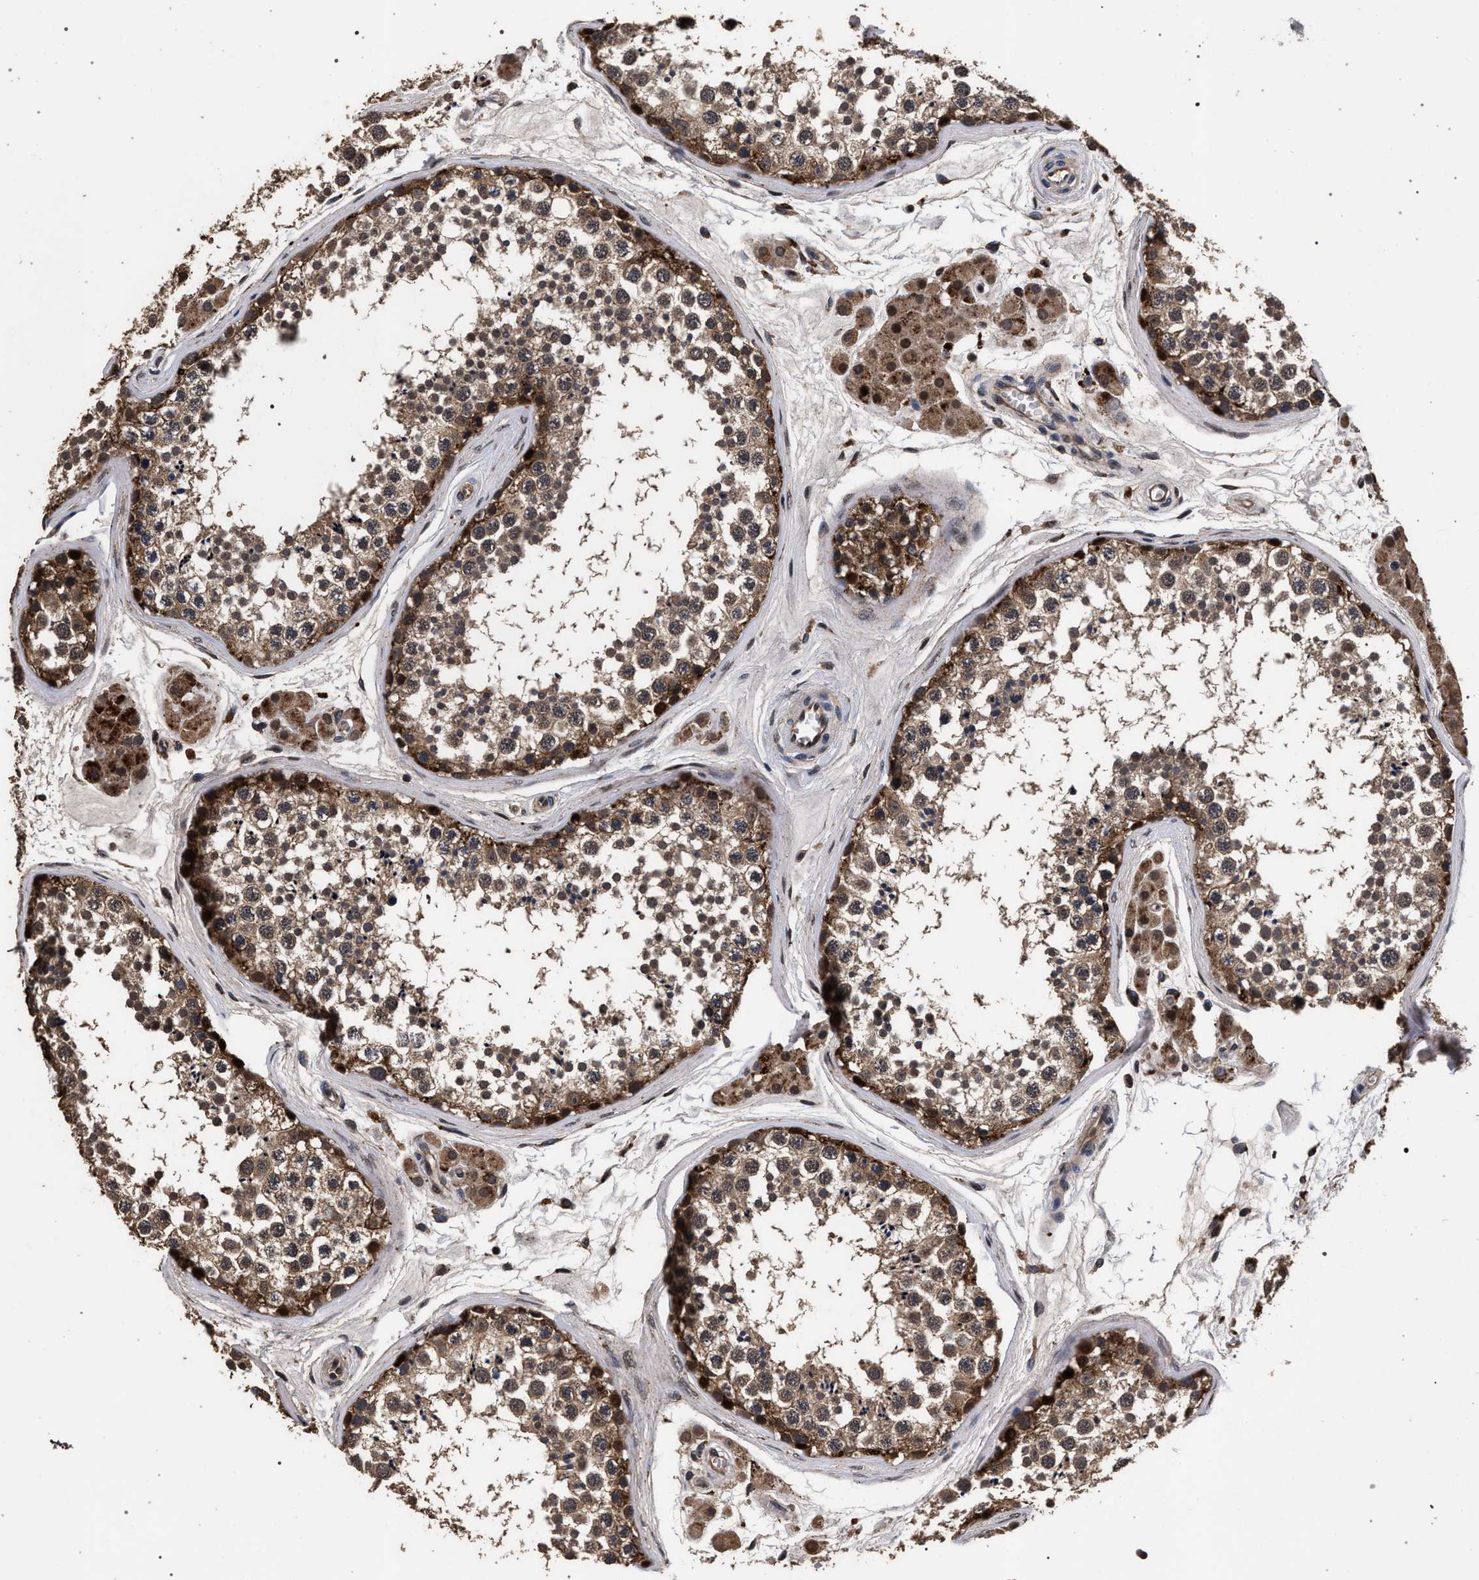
{"staining": {"intensity": "moderate", "quantity": ">75%", "location": "cytoplasmic/membranous"}, "tissue": "testis", "cell_type": "Cells in seminiferous ducts", "image_type": "normal", "snomed": [{"axis": "morphology", "description": "Normal tissue, NOS"}, {"axis": "topography", "description": "Testis"}], "caption": "Immunohistochemistry (IHC) (DAB) staining of unremarkable human testis exhibits moderate cytoplasmic/membranous protein expression in approximately >75% of cells in seminiferous ducts. (DAB (3,3'-diaminobenzidine) IHC with brightfield microscopy, high magnification).", "gene": "ACOX1", "patient": {"sex": "male", "age": 56}}